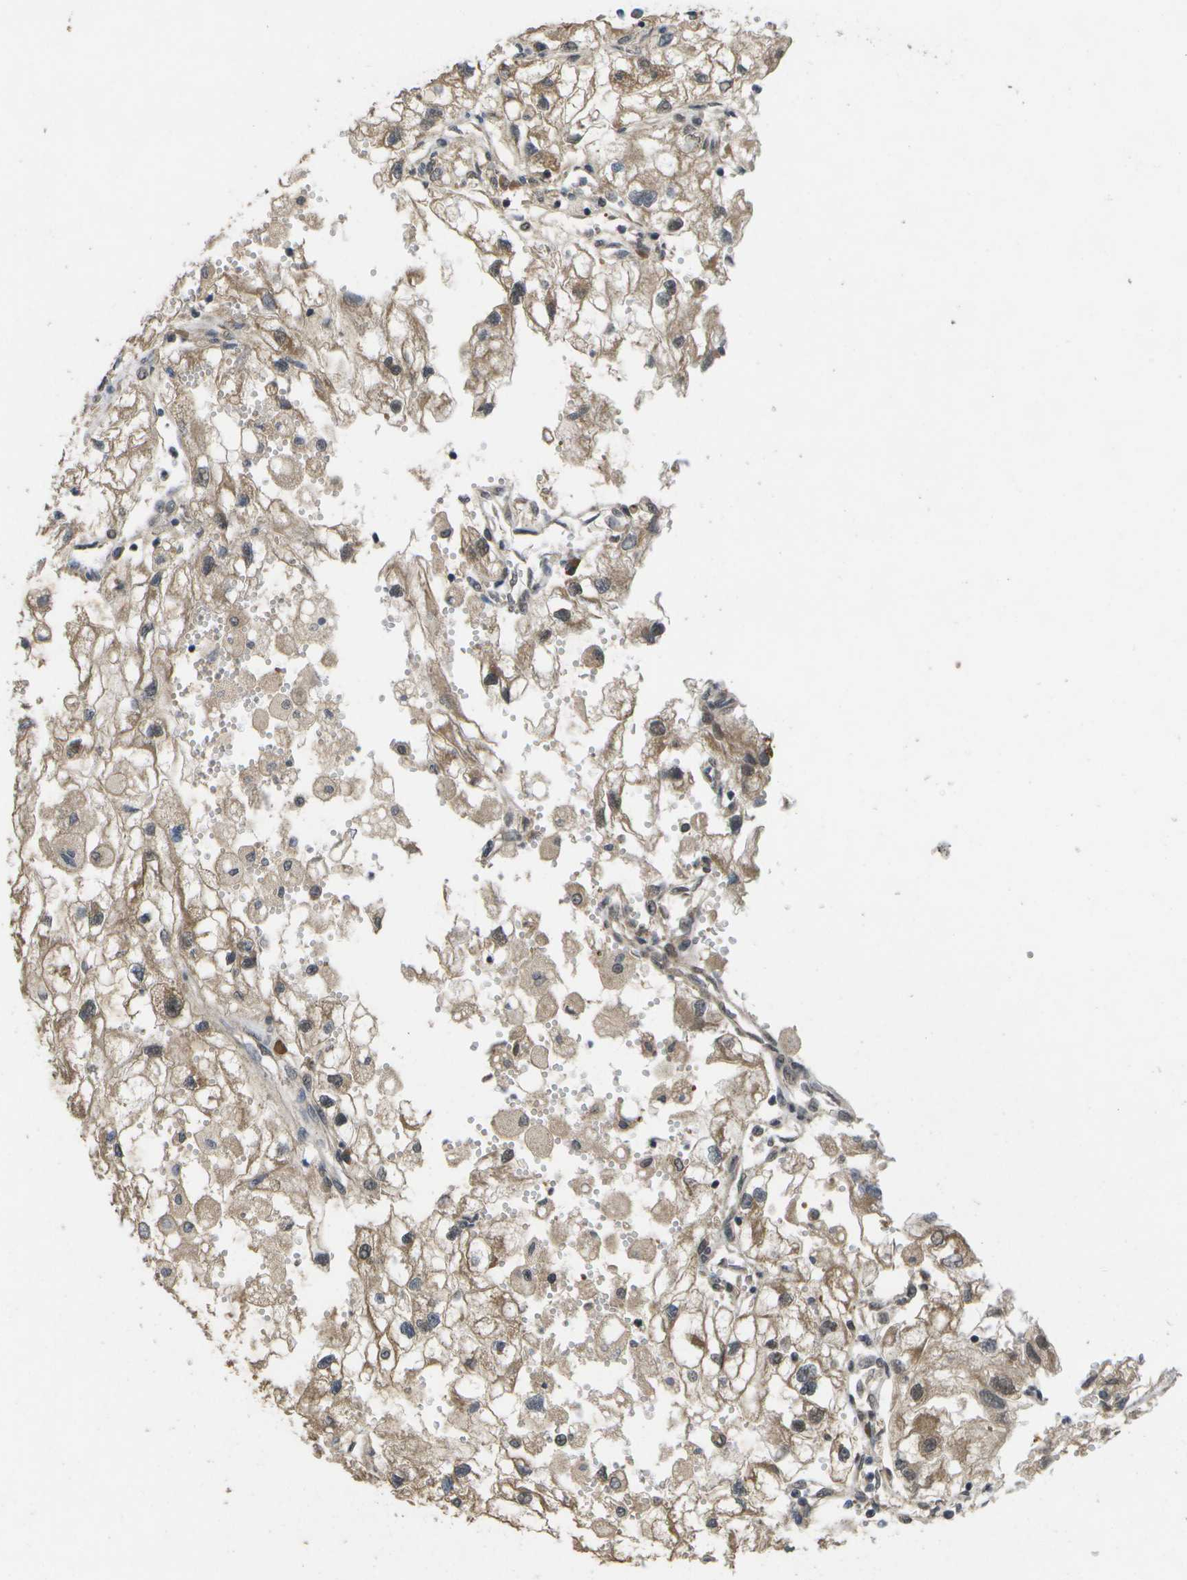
{"staining": {"intensity": "weak", "quantity": ">75%", "location": "cytoplasmic/membranous"}, "tissue": "renal cancer", "cell_type": "Tumor cells", "image_type": "cancer", "snomed": [{"axis": "morphology", "description": "Adenocarcinoma, NOS"}, {"axis": "topography", "description": "Kidney"}], "caption": "Immunohistochemistry (DAB (3,3'-diaminobenzidine)) staining of human renal cancer (adenocarcinoma) displays weak cytoplasmic/membranous protein expression in approximately >75% of tumor cells. (DAB (3,3'-diaminobenzidine) = brown stain, brightfield microscopy at high magnification).", "gene": "ALAS1", "patient": {"sex": "female", "age": 70}}